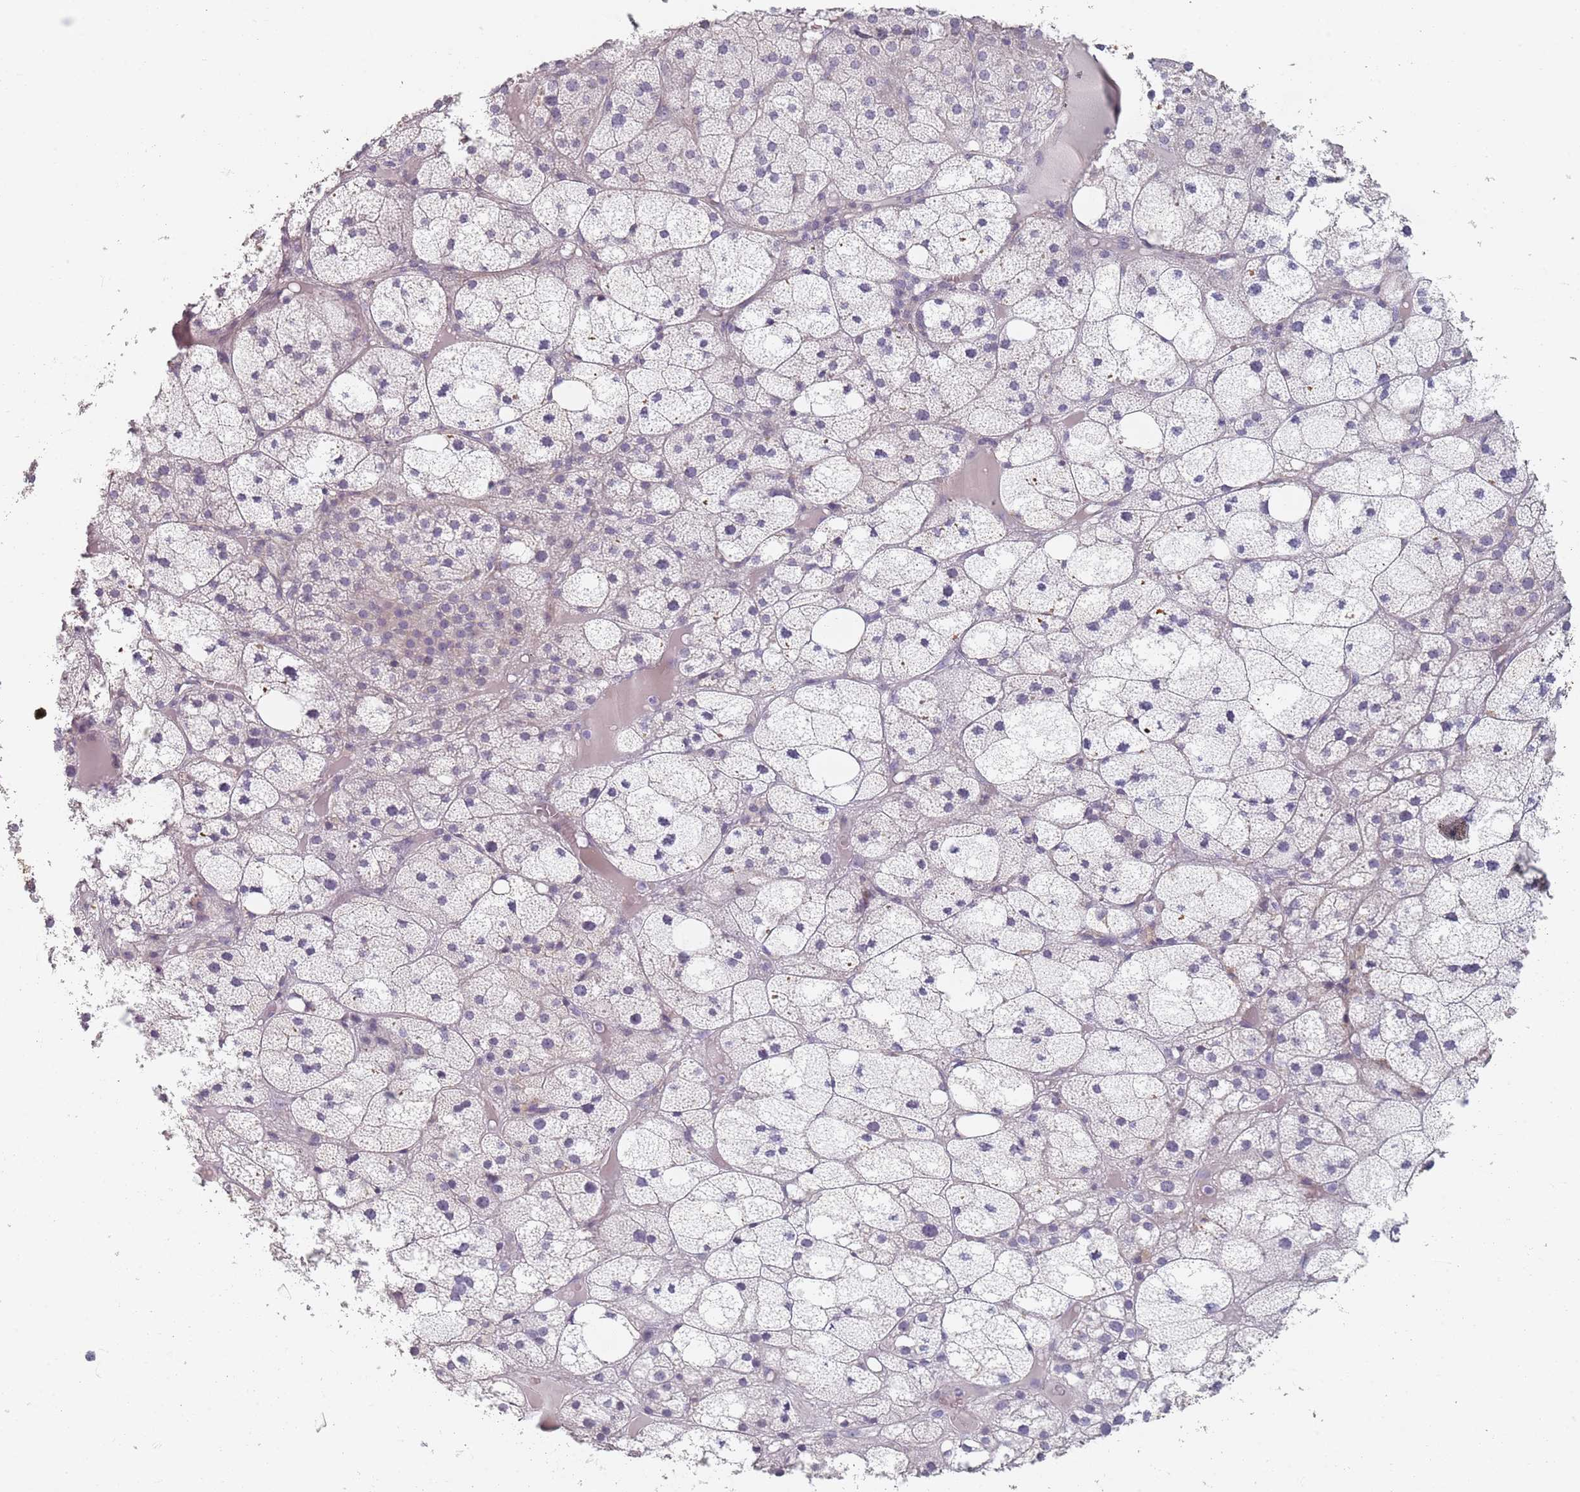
{"staining": {"intensity": "moderate", "quantity": "<25%", "location": "cytoplasmic/membranous"}, "tissue": "adrenal gland", "cell_type": "Glandular cells", "image_type": "normal", "snomed": [{"axis": "morphology", "description": "Normal tissue, NOS"}, {"axis": "topography", "description": "Adrenal gland"}], "caption": "The immunohistochemical stain labels moderate cytoplasmic/membranous expression in glandular cells of benign adrenal gland.", "gene": "SYNGR3", "patient": {"sex": "female", "age": 61}}